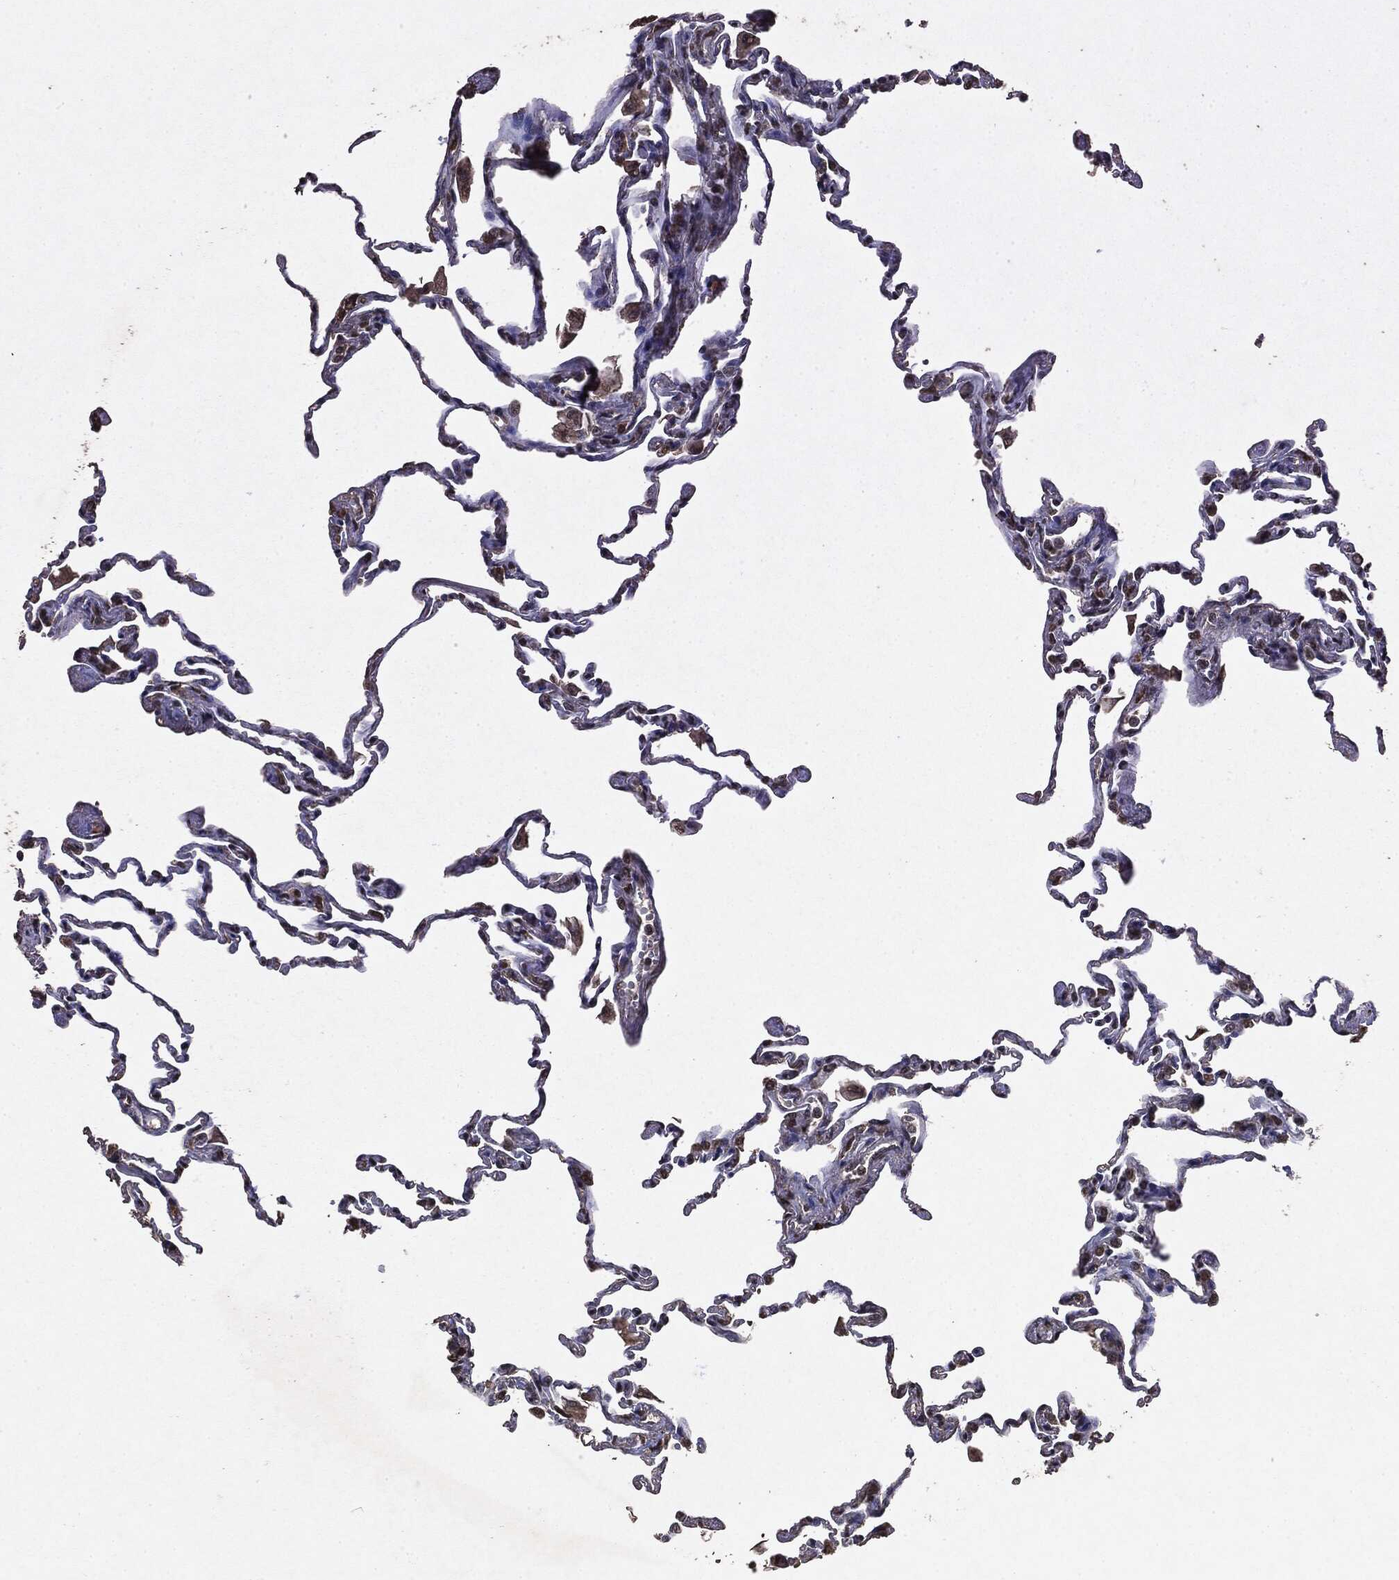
{"staining": {"intensity": "moderate", "quantity": "25%-75%", "location": "nuclear"}, "tissue": "lung", "cell_type": "Alveolar cells", "image_type": "normal", "snomed": [{"axis": "morphology", "description": "Normal tissue, NOS"}, {"axis": "topography", "description": "Lung"}], "caption": "Immunohistochemical staining of normal lung displays moderate nuclear protein positivity in about 25%-75% of alveolar cells. Nuclei are stained in blue.", "gene": "RAD18", "patient": {"sex": "female", "age": 57}}